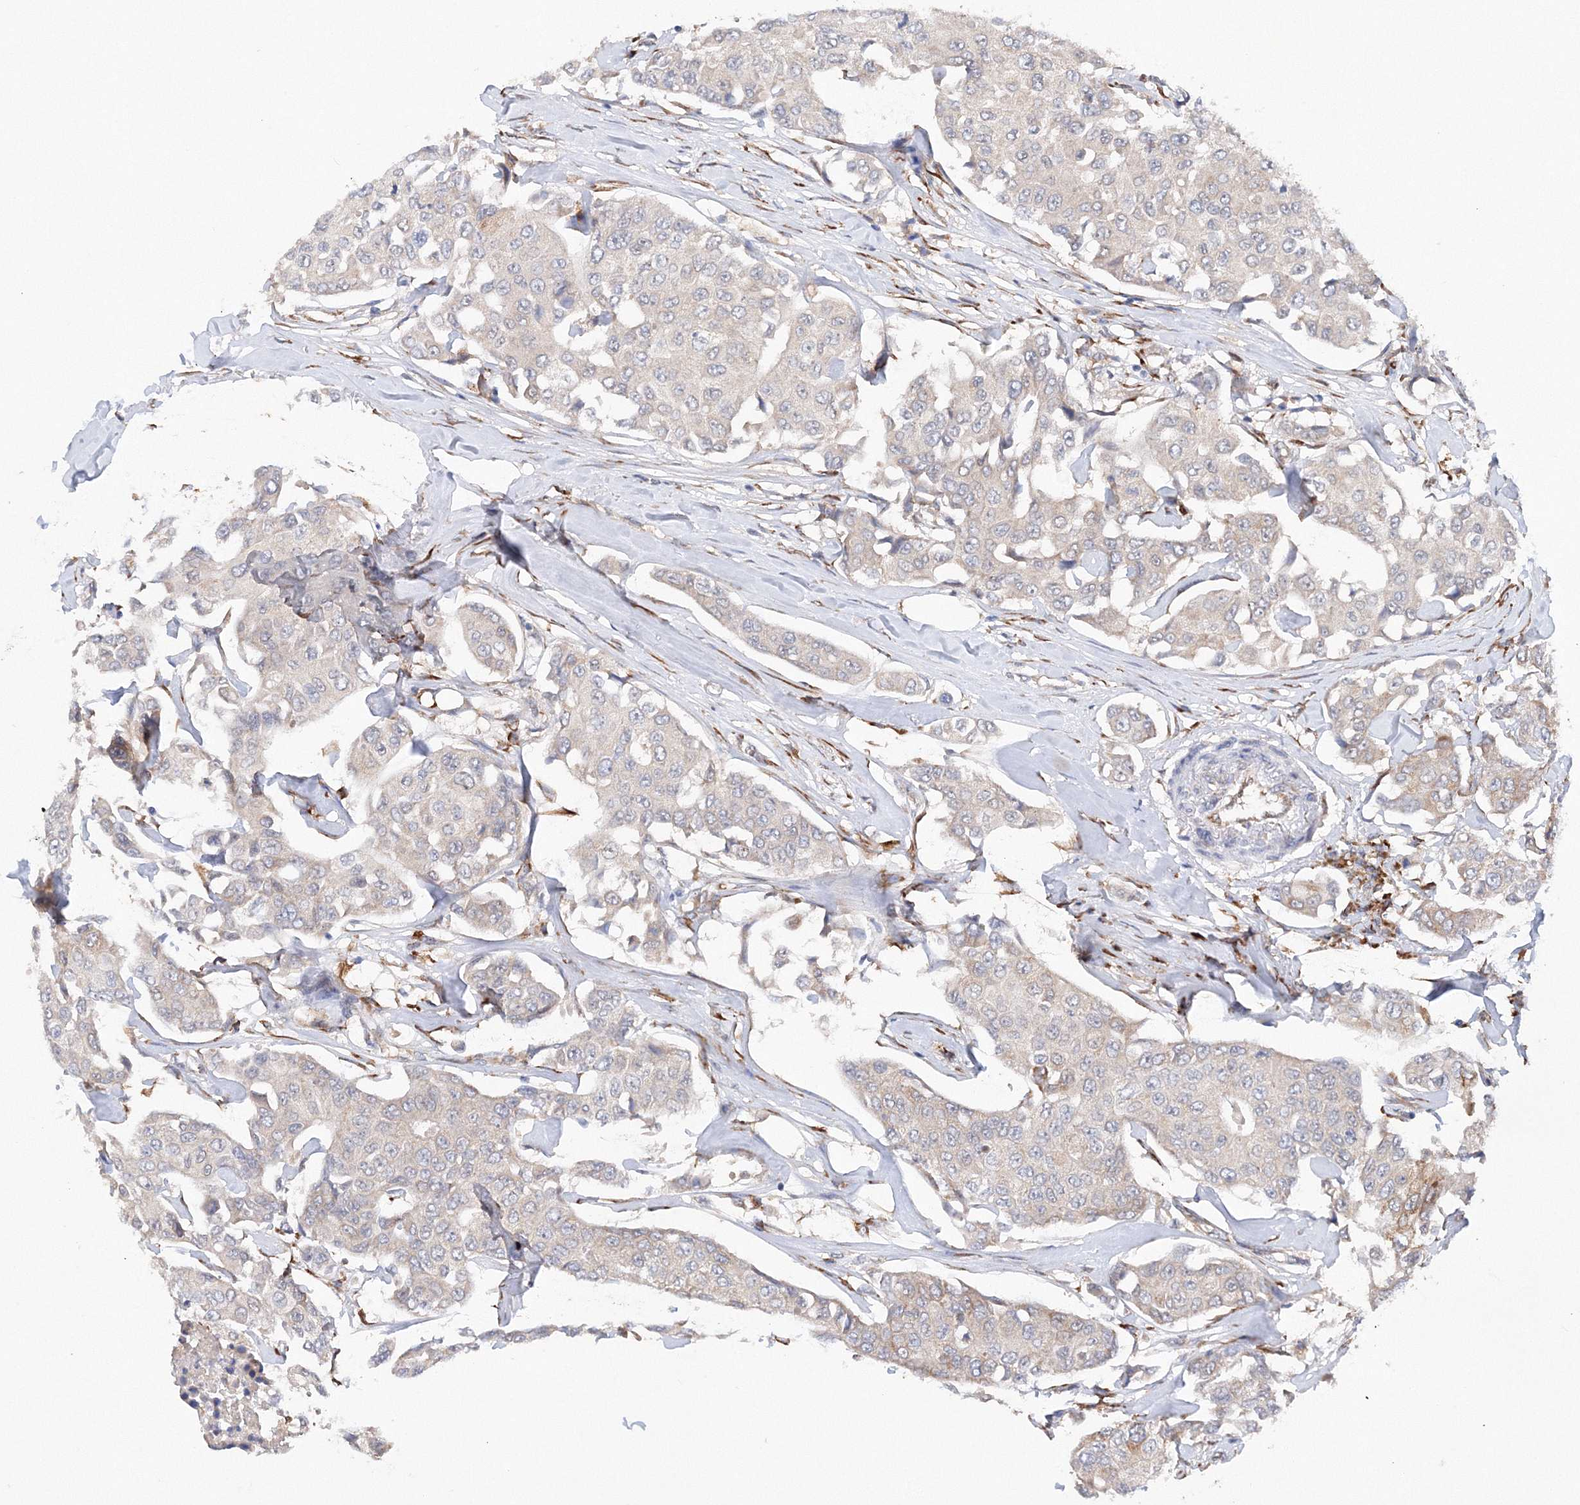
{"staining": {"intensity": "negative", "quantity": "none", "location": "none"}, "tissue": "breast cancer", "cell_type": "Tumor cells", "image_type": "cancer", "snomed": [{"axis": "morphology", "description": "Duct carcinoma"}, {"axis": "topography", "description": "Breast"}], "caption": "An immunohistochemistry (IHC) micrograph of breast intraductal carcinoma is shown. There is no staining in tumor cells of breast intraductal carcinoma. (Stains: DAB (3,3'-diaminobenzidine) IHC with hematoxylin counter stain, Microscopy: brightfield microscopy at high magnification).", "gene": "DIS3L2", "patient": {"sex": "female", "age": 80}}